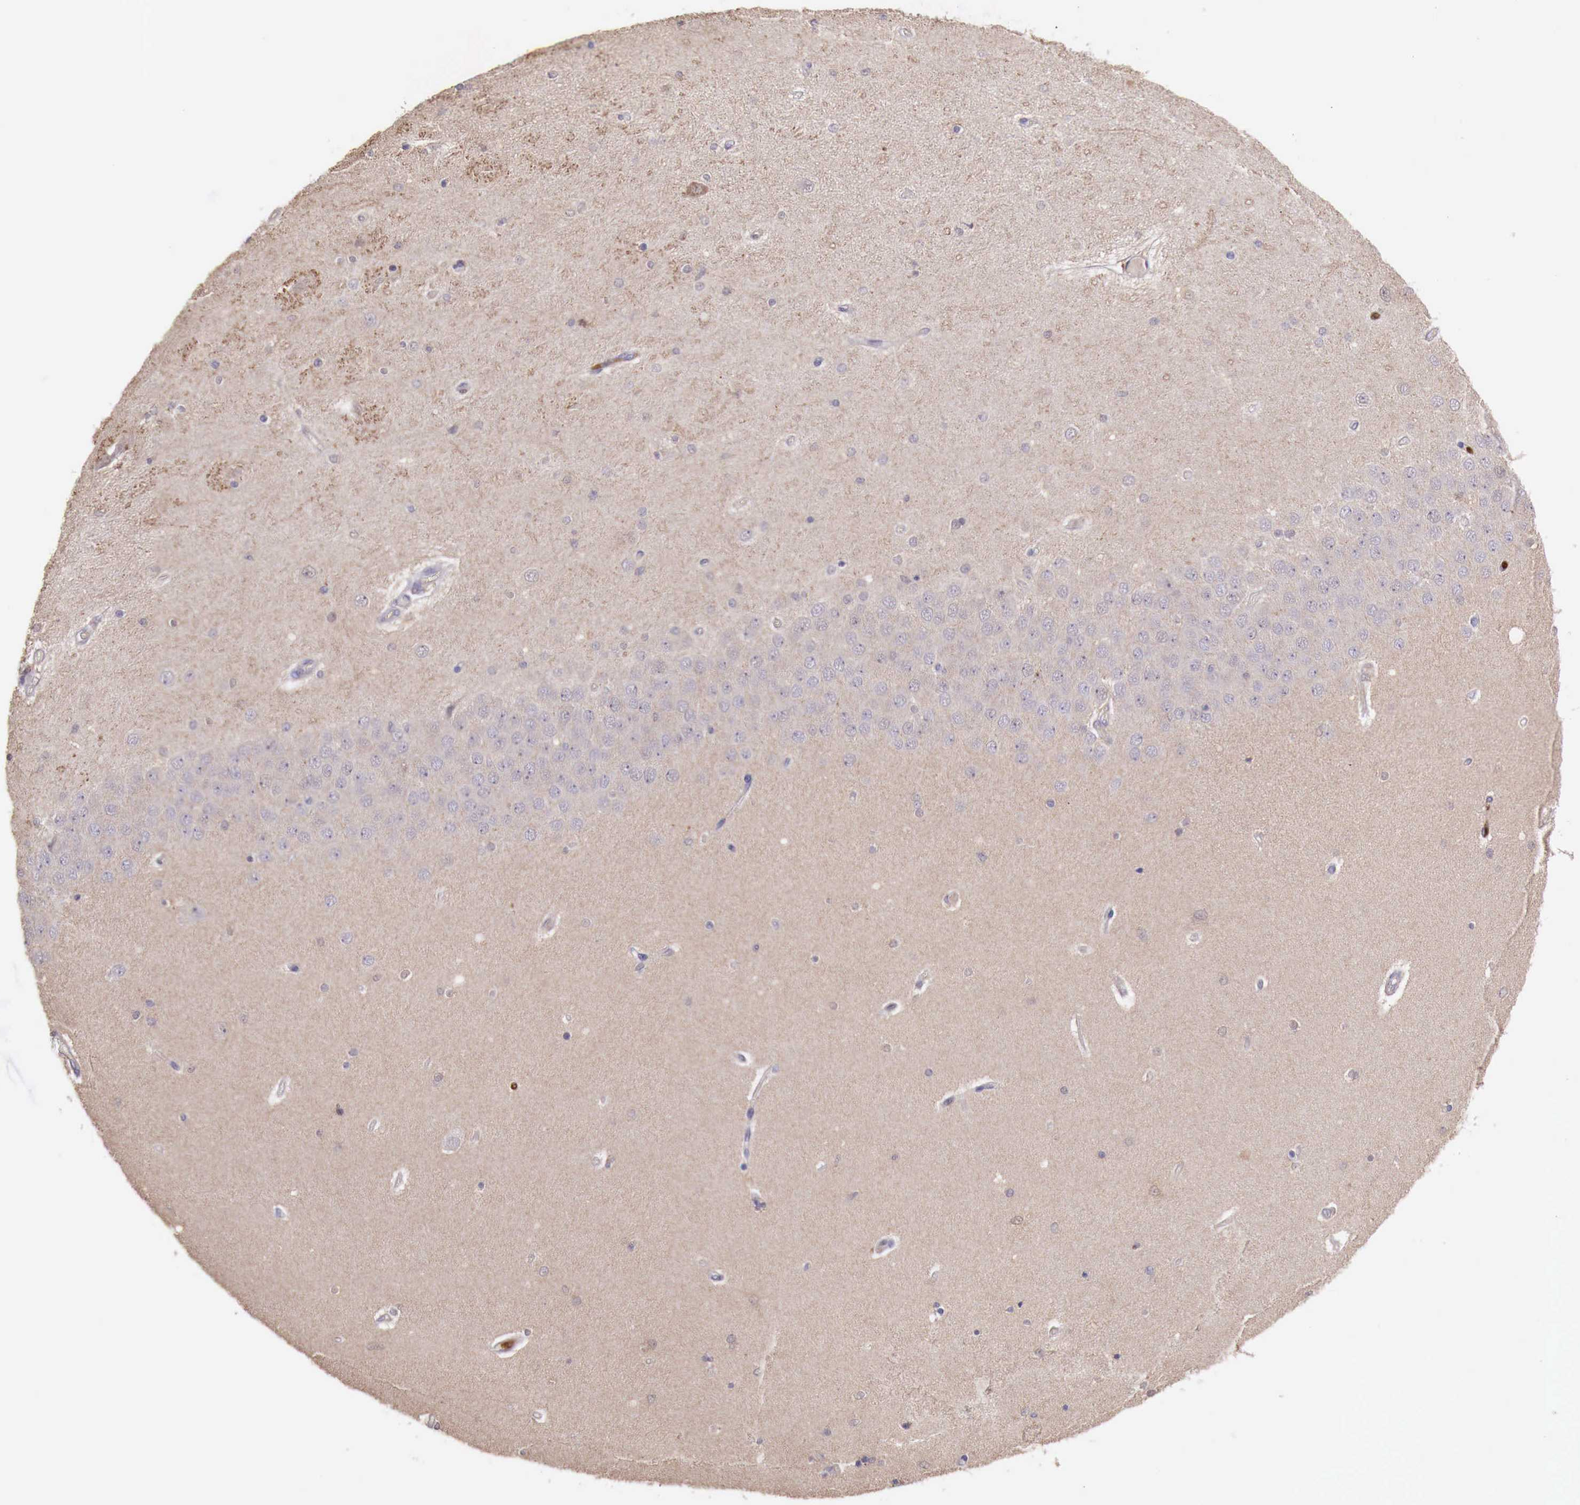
{"staining": {"intensity": "negative", "quantity": "none", "location": "none"}, "tissue": "hippocampus", "cell_type": "Glial cells", "image_type": "normal", "snomed": [{"axis": "morphology", "description": "Normal tissue, NOS"}, {"axis": "topography", "description": "Hippocampus"}], "caption": "Glial cells are negative for protein expression in unremarkable human hippocampus. The staining is performed using DAB (3,3'-diaminobenzidine) brown chromogen with nuclei counter-stained in using hematoxylin.", "gene": "GAB2", "patient": {"sex": "female", "age": 54}}